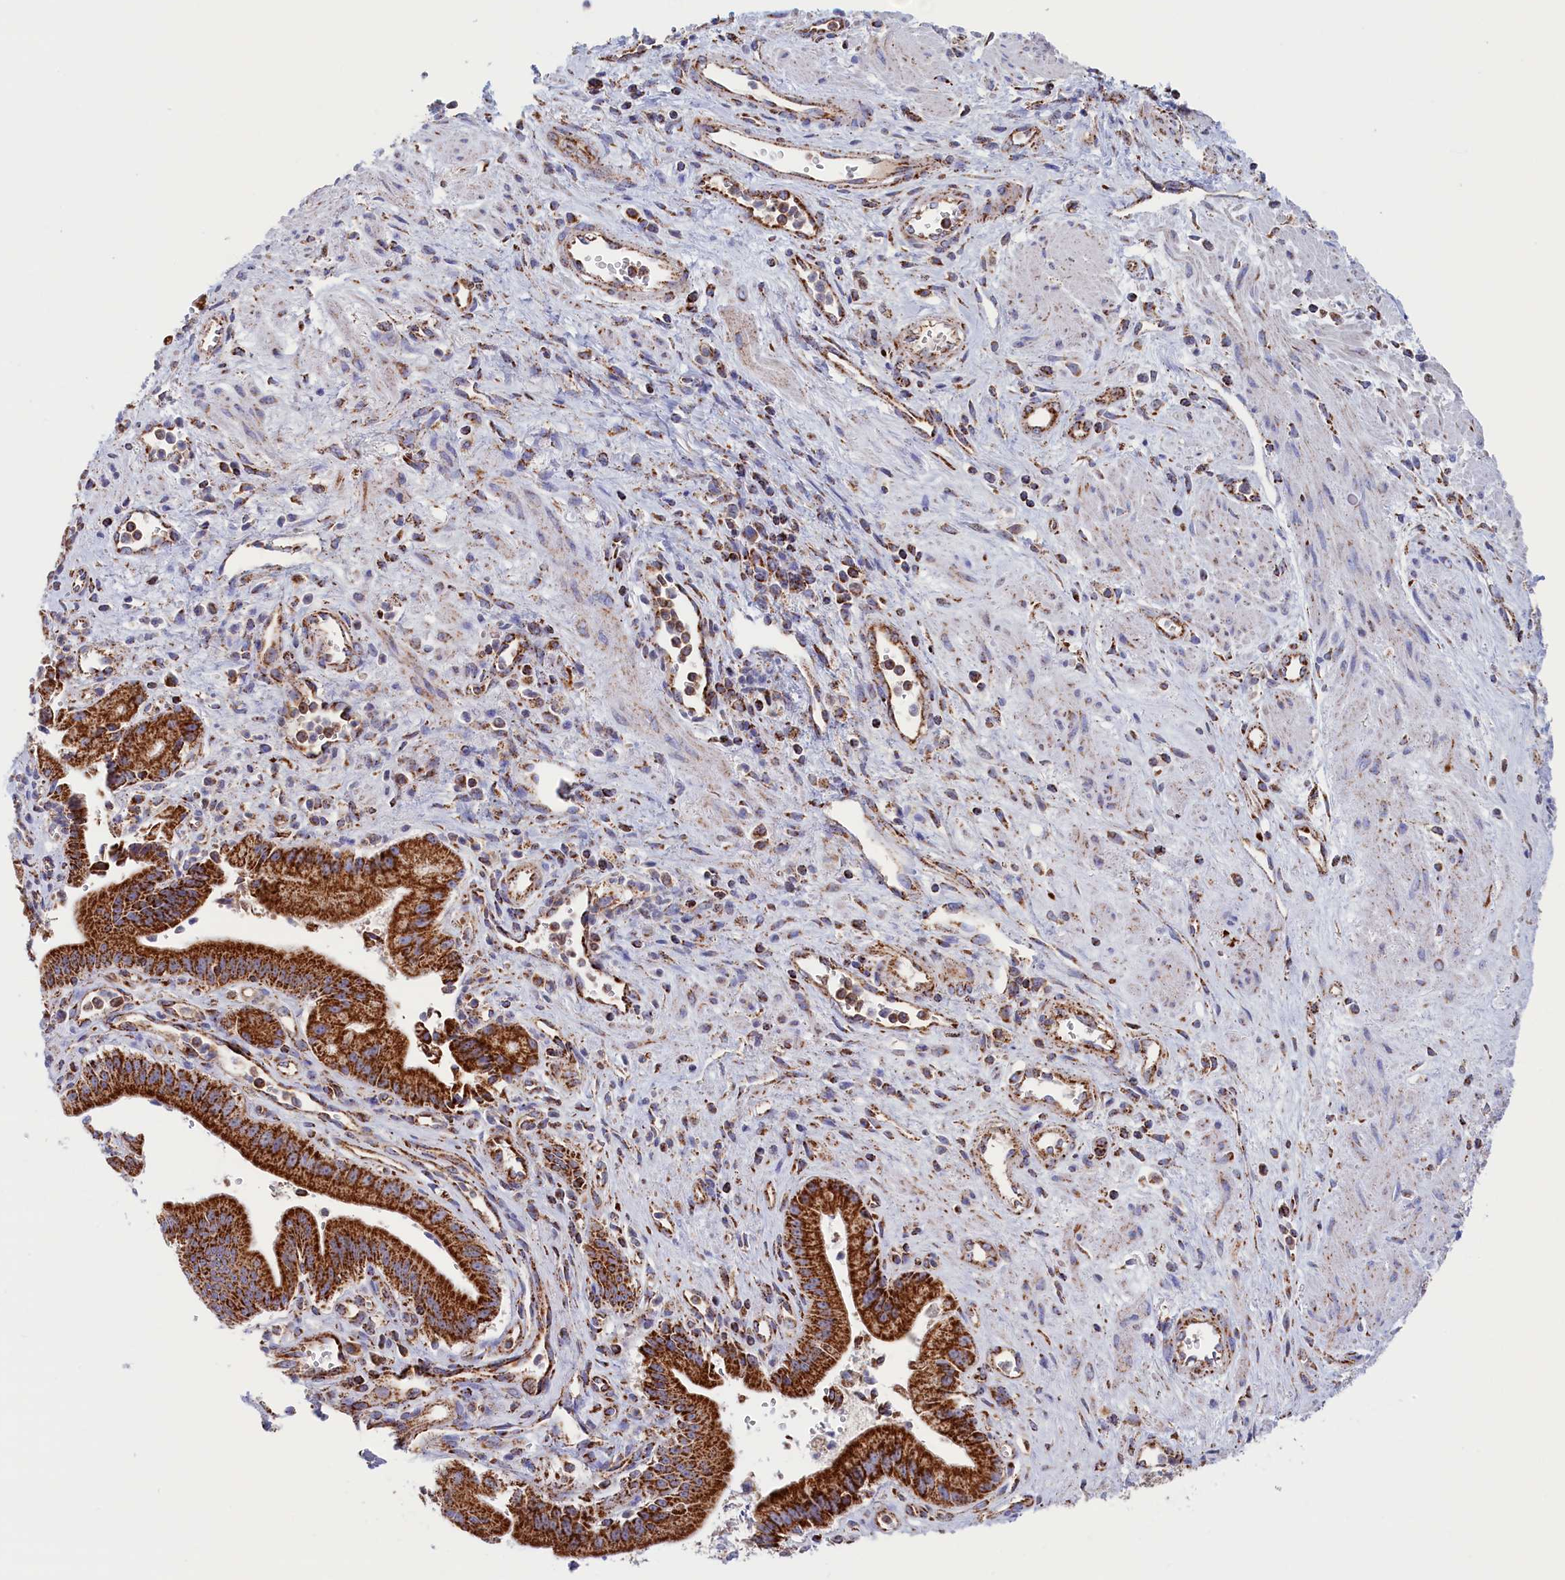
{"staining": {"intensity": "strong", "quantity": ">75%", "location": "cytoplasmic/membranous"}, "tissue": "pancreatic cancer", "cell_type": "Tumor cells", "image_type": "cancer", "snomed": [{"axis": "morphology", "description": "Adenocarcinoma, NOS"}, {"axis": "topography", "description": "Pancreas"}], "caption": "Pancreatic adenocarcinoma stained with a protein marker exhibits strong staining in tumor cells.", "gene": "WDR83", "patient": {"sex": "male", "age": 78}}